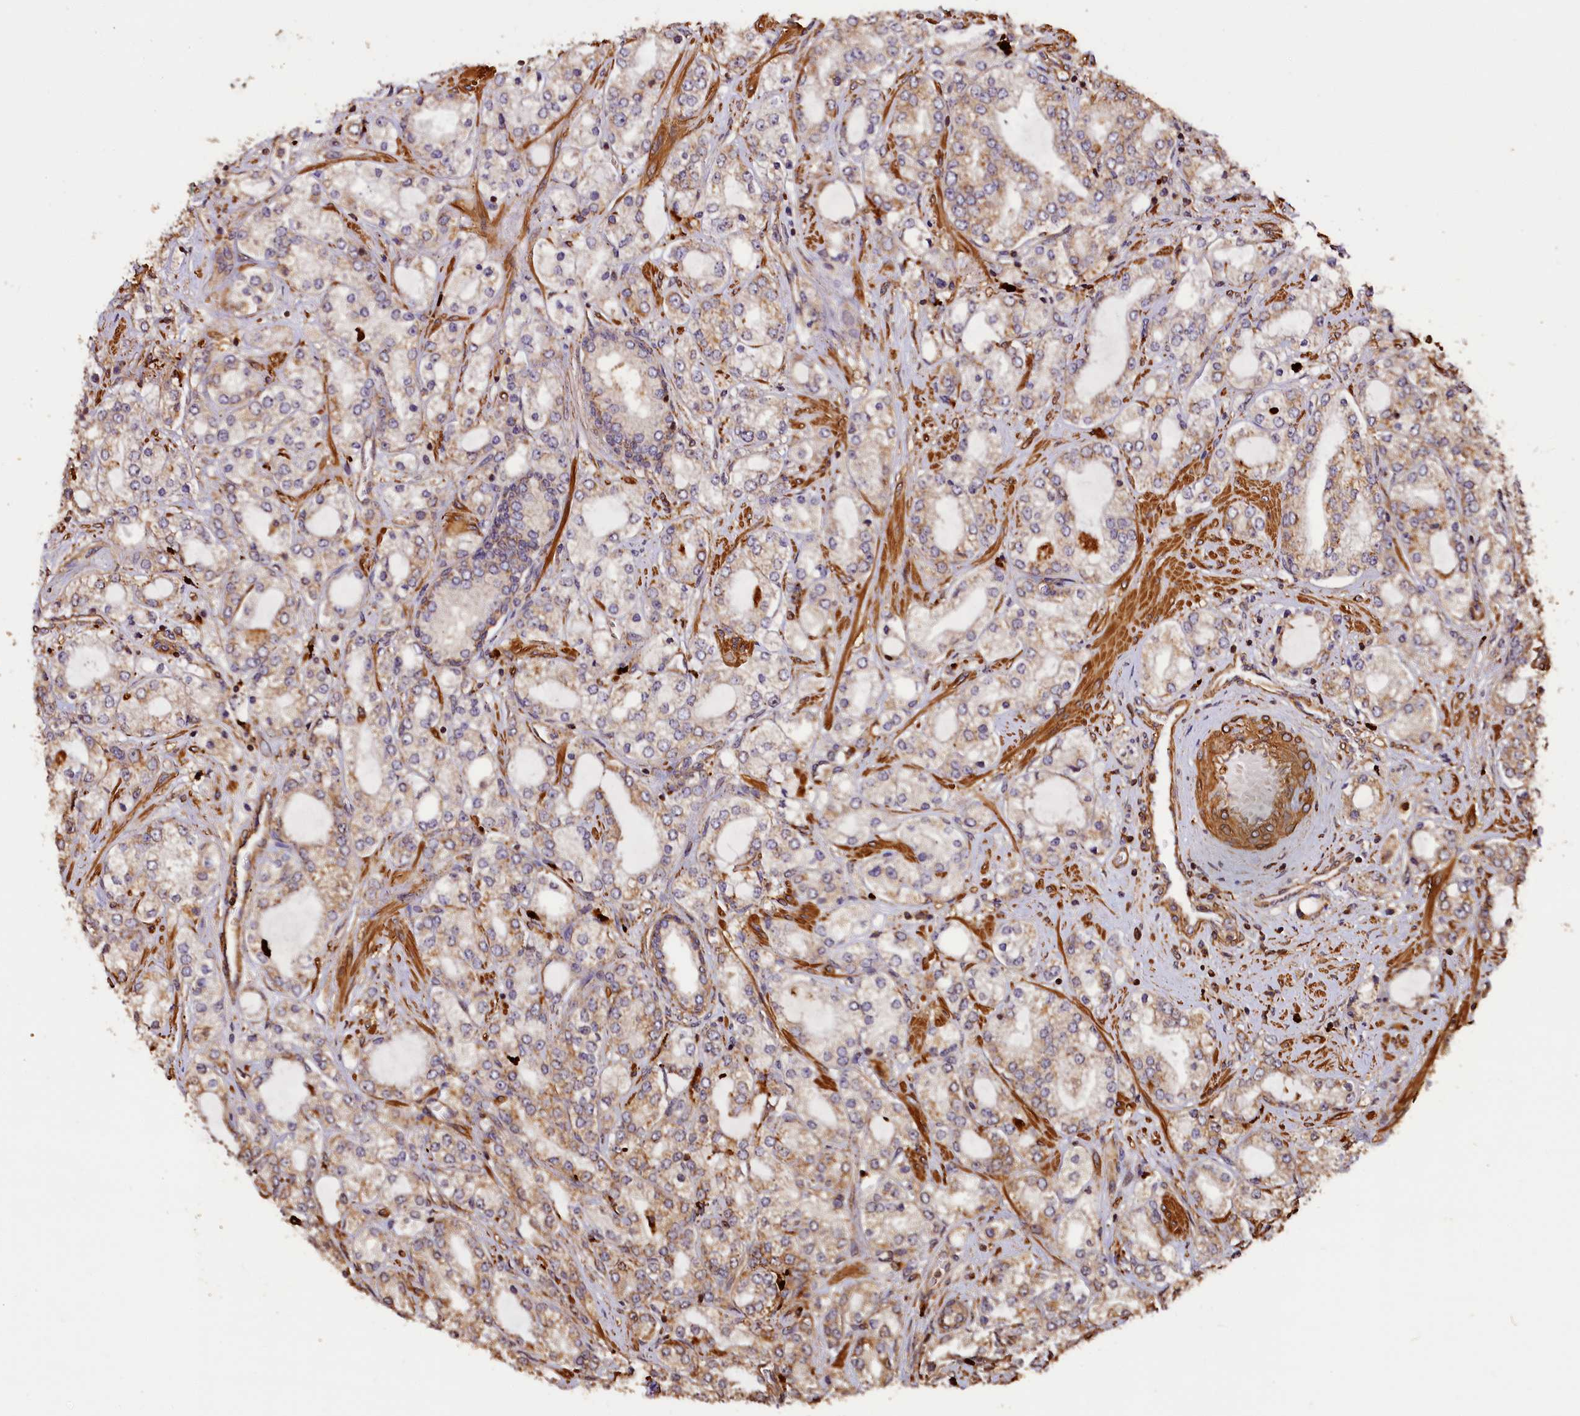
{"staining": {"intensity": "weak", "quantity": "25%-75%", "location": "cytoplasmic/membranous"}, "tissue": "prostate cancer", "cell_type": "Tumor cells", "image_type": "cancer", "snomed": [{"axis": "morphology", "description": "Adenocarcinoma, High grade"}, {"axis": "topography", "description": "Prostate"}], "caption": "A high-resolution photomicrograph shows IHC staining of prostate adenocarcinoma (high-grade), which reveals weak cytoplasmic/membranous positivity in about 25%-75% of tumor cells. Nuclei are stained in blue.", "gene": "MMP15", "patient": {"sex": "male", "age": 64}}